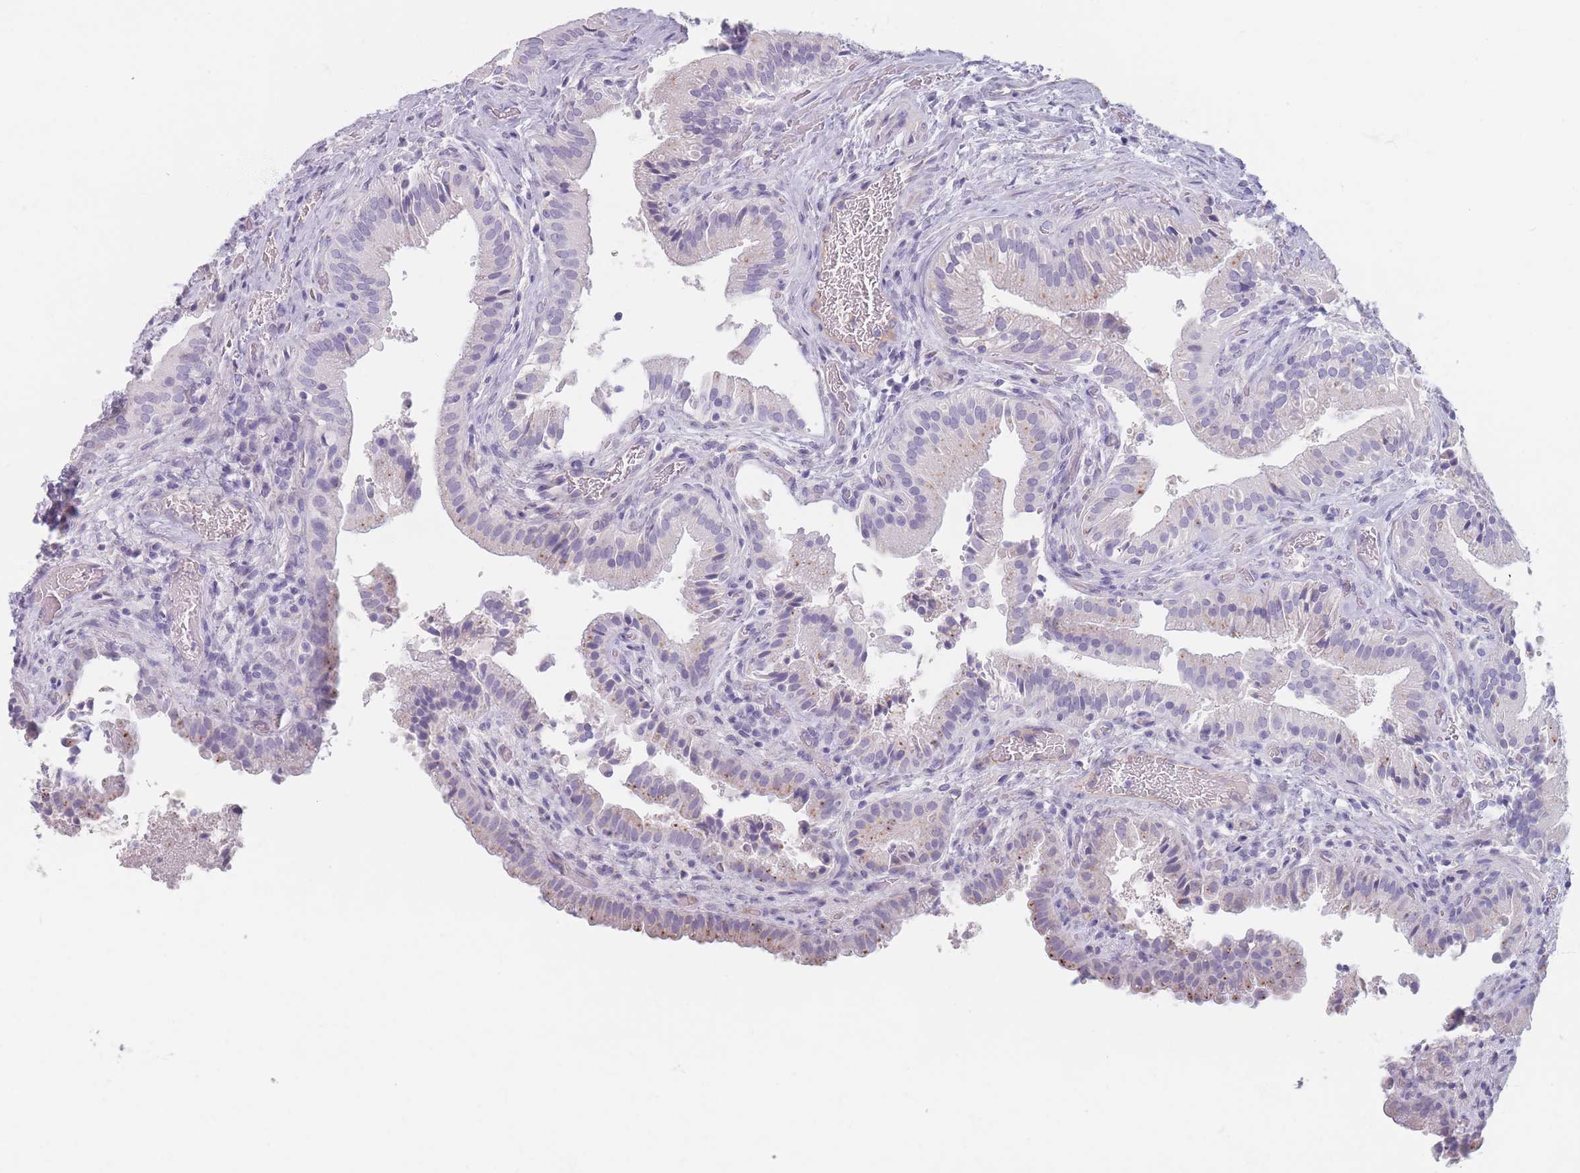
{"staining": {"intensity": "negative", "quantity": "none", "location": "none"}, "tissue": "gallbladder", "cell_type": "Glandular cells", "image_type": "normal", "snomed": [{"axis": "morphology", "description": "Normal tissue, NOS"}, {"axis": "topography", "description": "Gallbladder"}], "caption": "DAB (3,3'-diaminobenzidine) immunohistochemical staining of benign human gallbladder displays no significant staining in glandular cells. Brightfield microscopy of immunohistochemistry stained with DAB (3,3'-diaminobenzidine) (brown) and hematoxylin (blue), captured at high magnification.", "gene": "PIGM", "patient": {"sex": "male", "age": 24}}